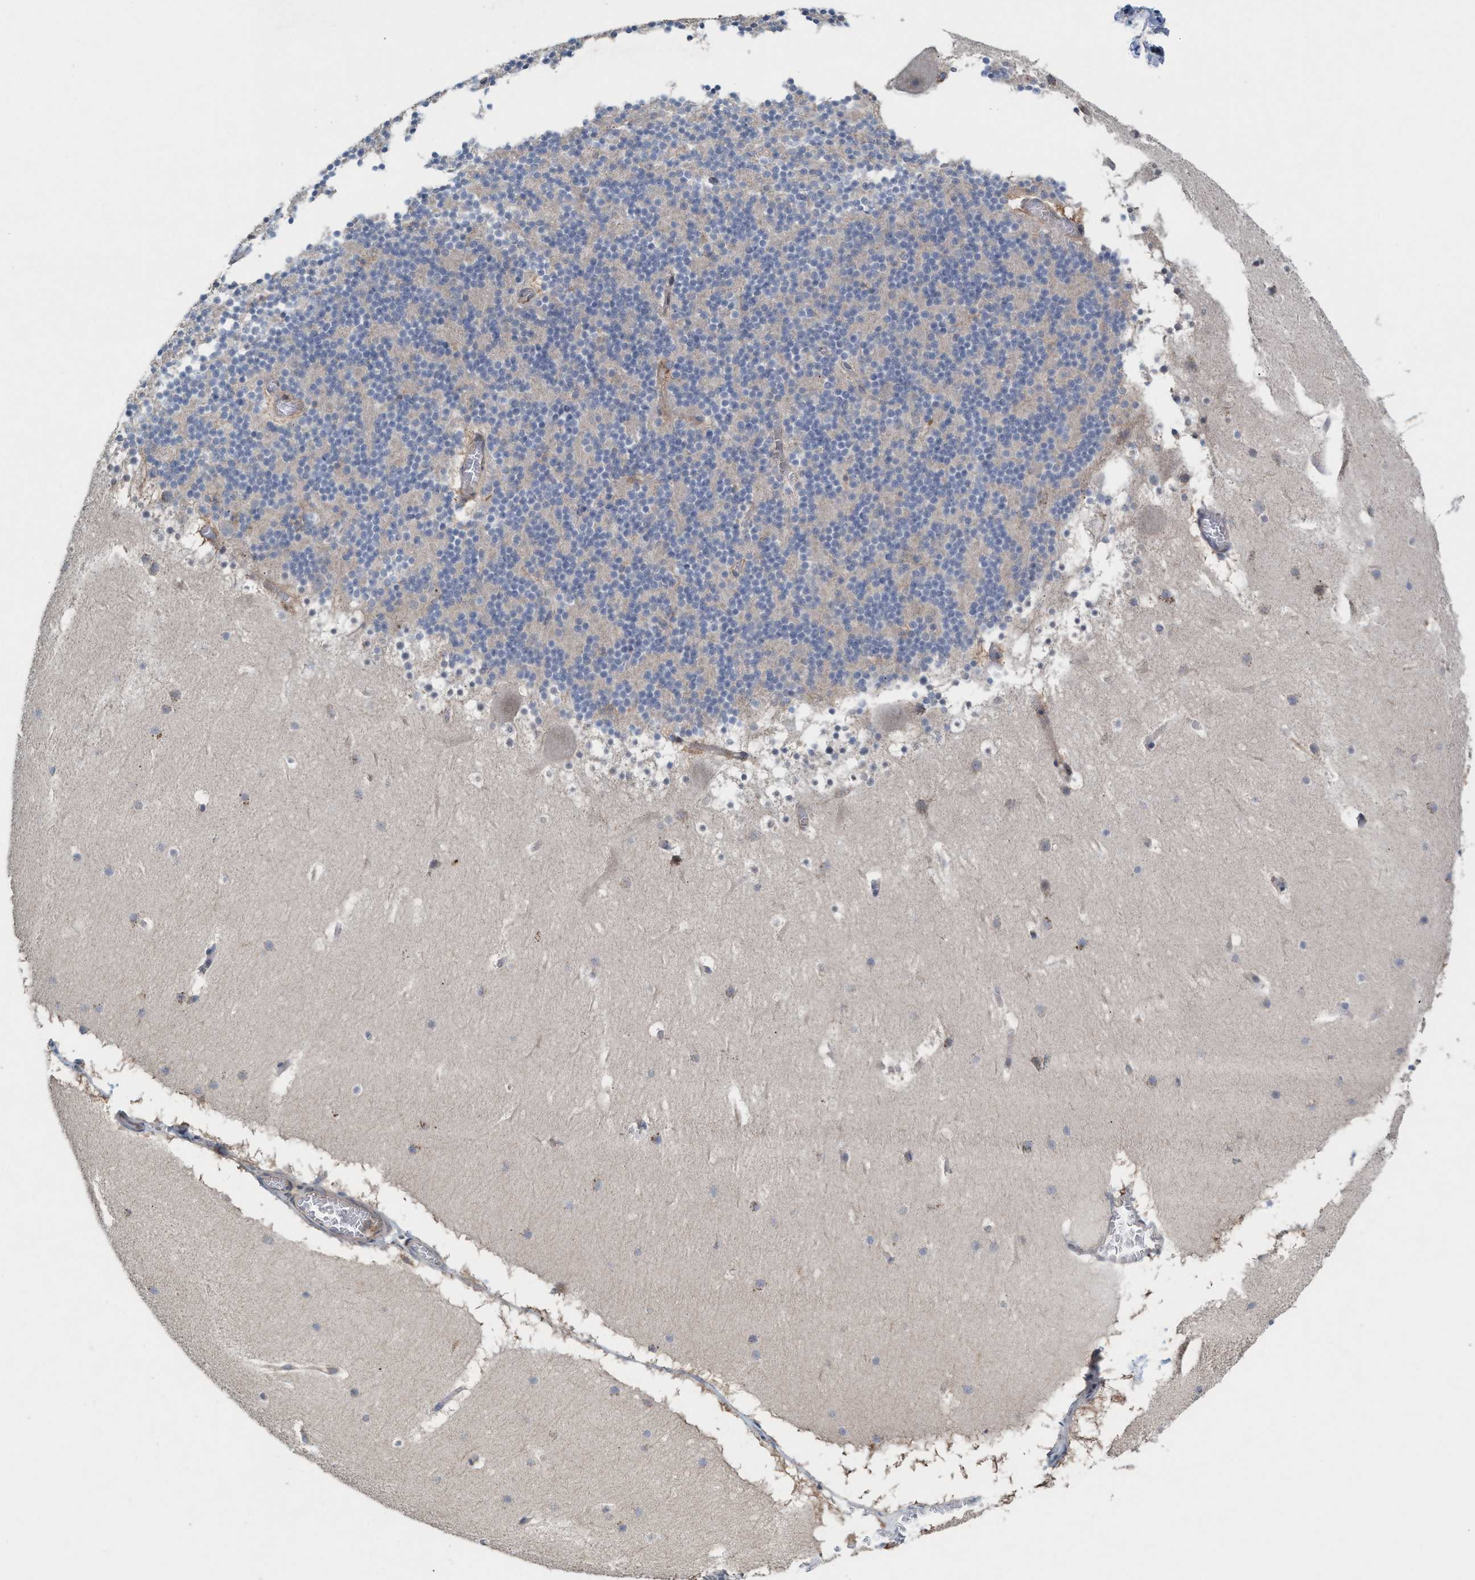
{"staining": {"intensity": "negative", "quantity": "none", "location": "none"}, "tissue": "cerebellum", "cell_type": "Cells in granular layer", "image_type": "normal", "snomed": [{"axis": "morphology", "description": "Normal tissue, NOS"}, {"axis": "topography", "description": "Cerebellum"}], "caption": "Human cerebellum stained for a protein using IHC exhibits no expression in cells in granular layer.", "gene": "MRM1", "patient": {"sex": "male", "age": 45}}